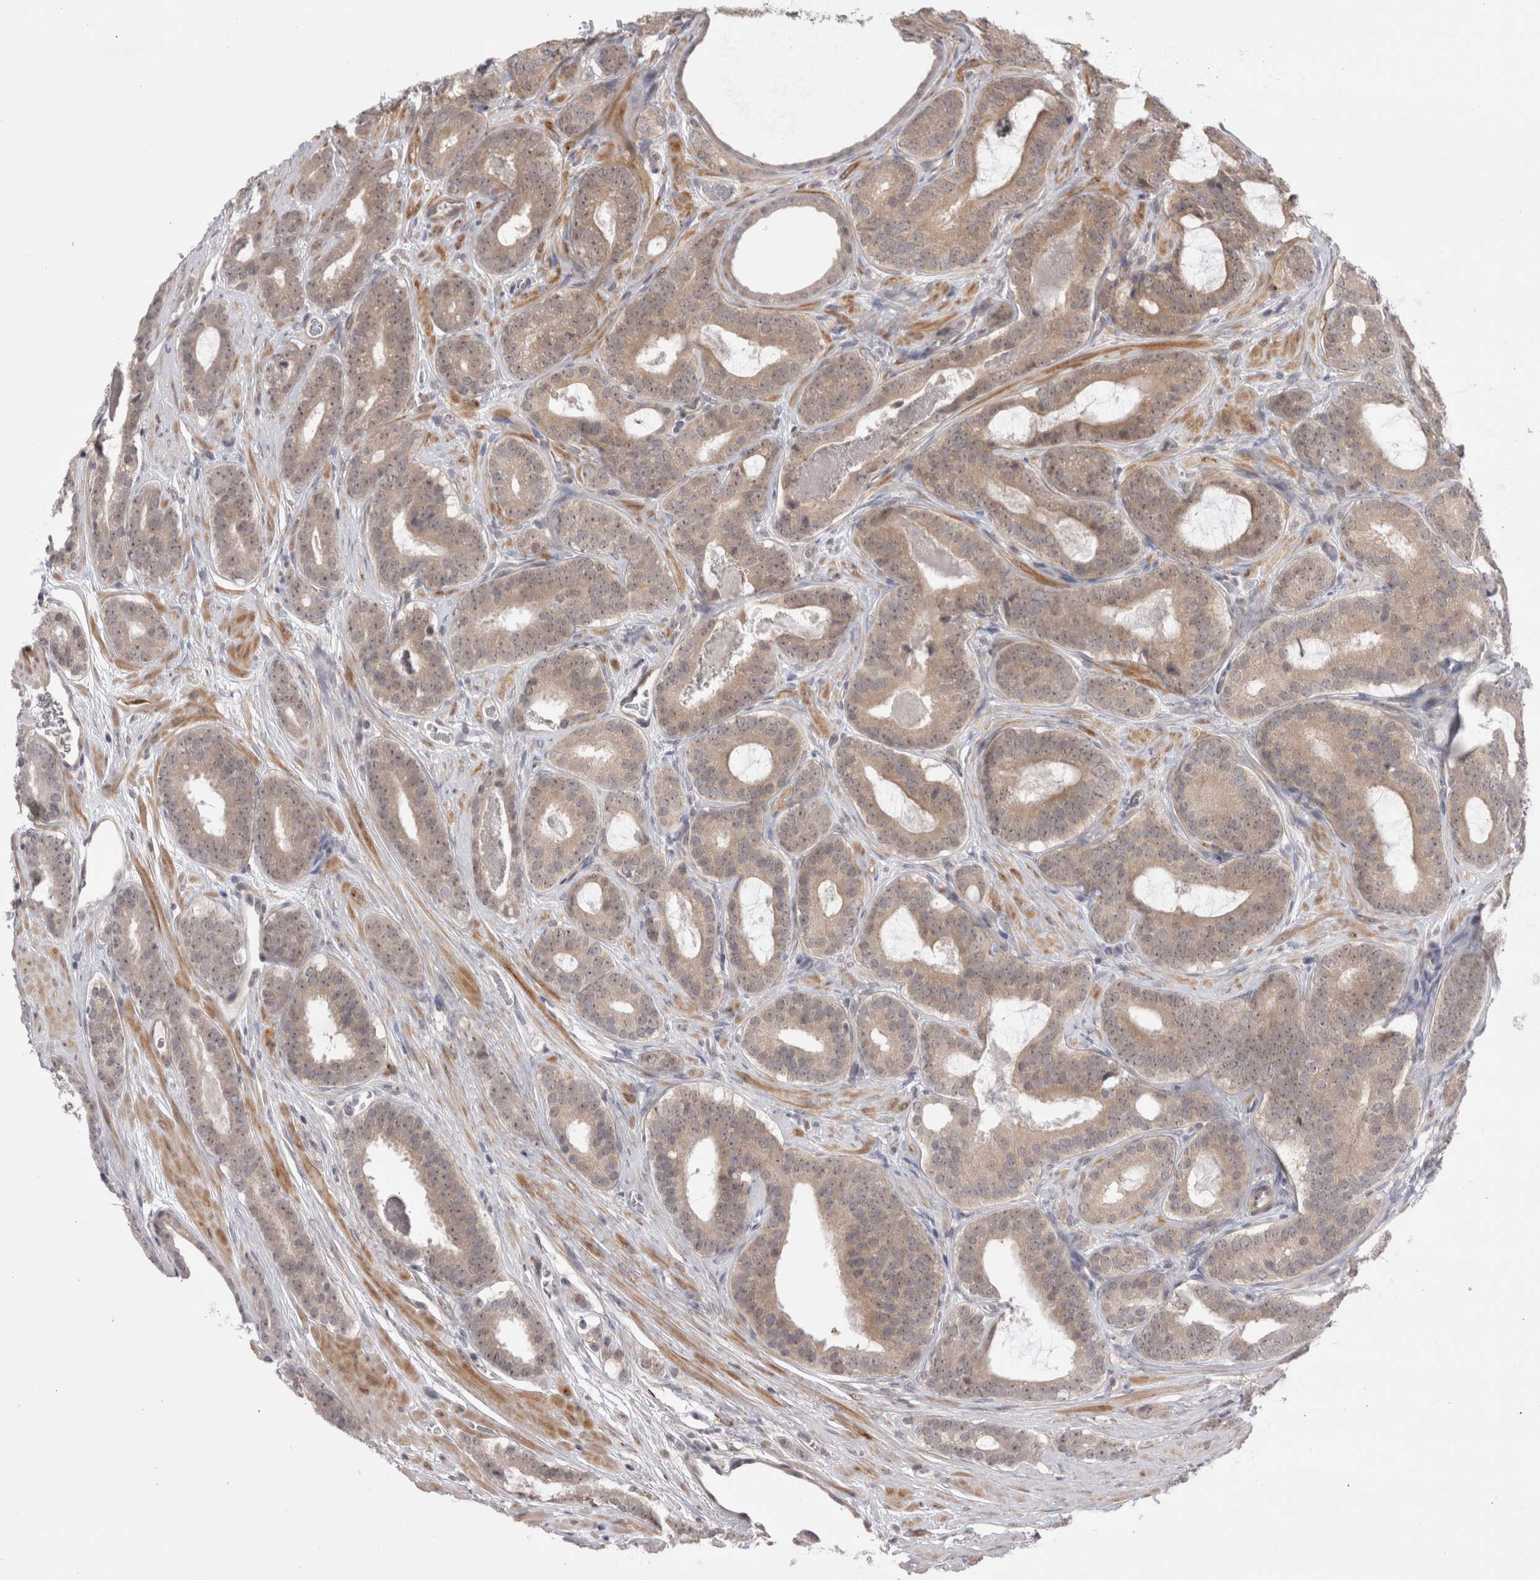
{"staining": {"intensity": "weak", "quantity": ">75%", "location": "cytoplasmic/membranous,nuclear"}, "tissue": "prostate cancer", "cell_type": "Tumor cells", "image_type": "cancer", "snomed": [{"axis": "morphology", "description": "Adenocarcinoma, High grade"}, {"axis": "topography", "description": "Prostate"}], "caption": "Immunohistochemical staining of human high-grade adenocarcinoma (prostate) displays low levels of weak cytoplasmic/membranous and nuclear expression in approximately >75% of tumor cells.", "gene": "EXOSC4", "patient": {"sex": "male", "age": 60}}